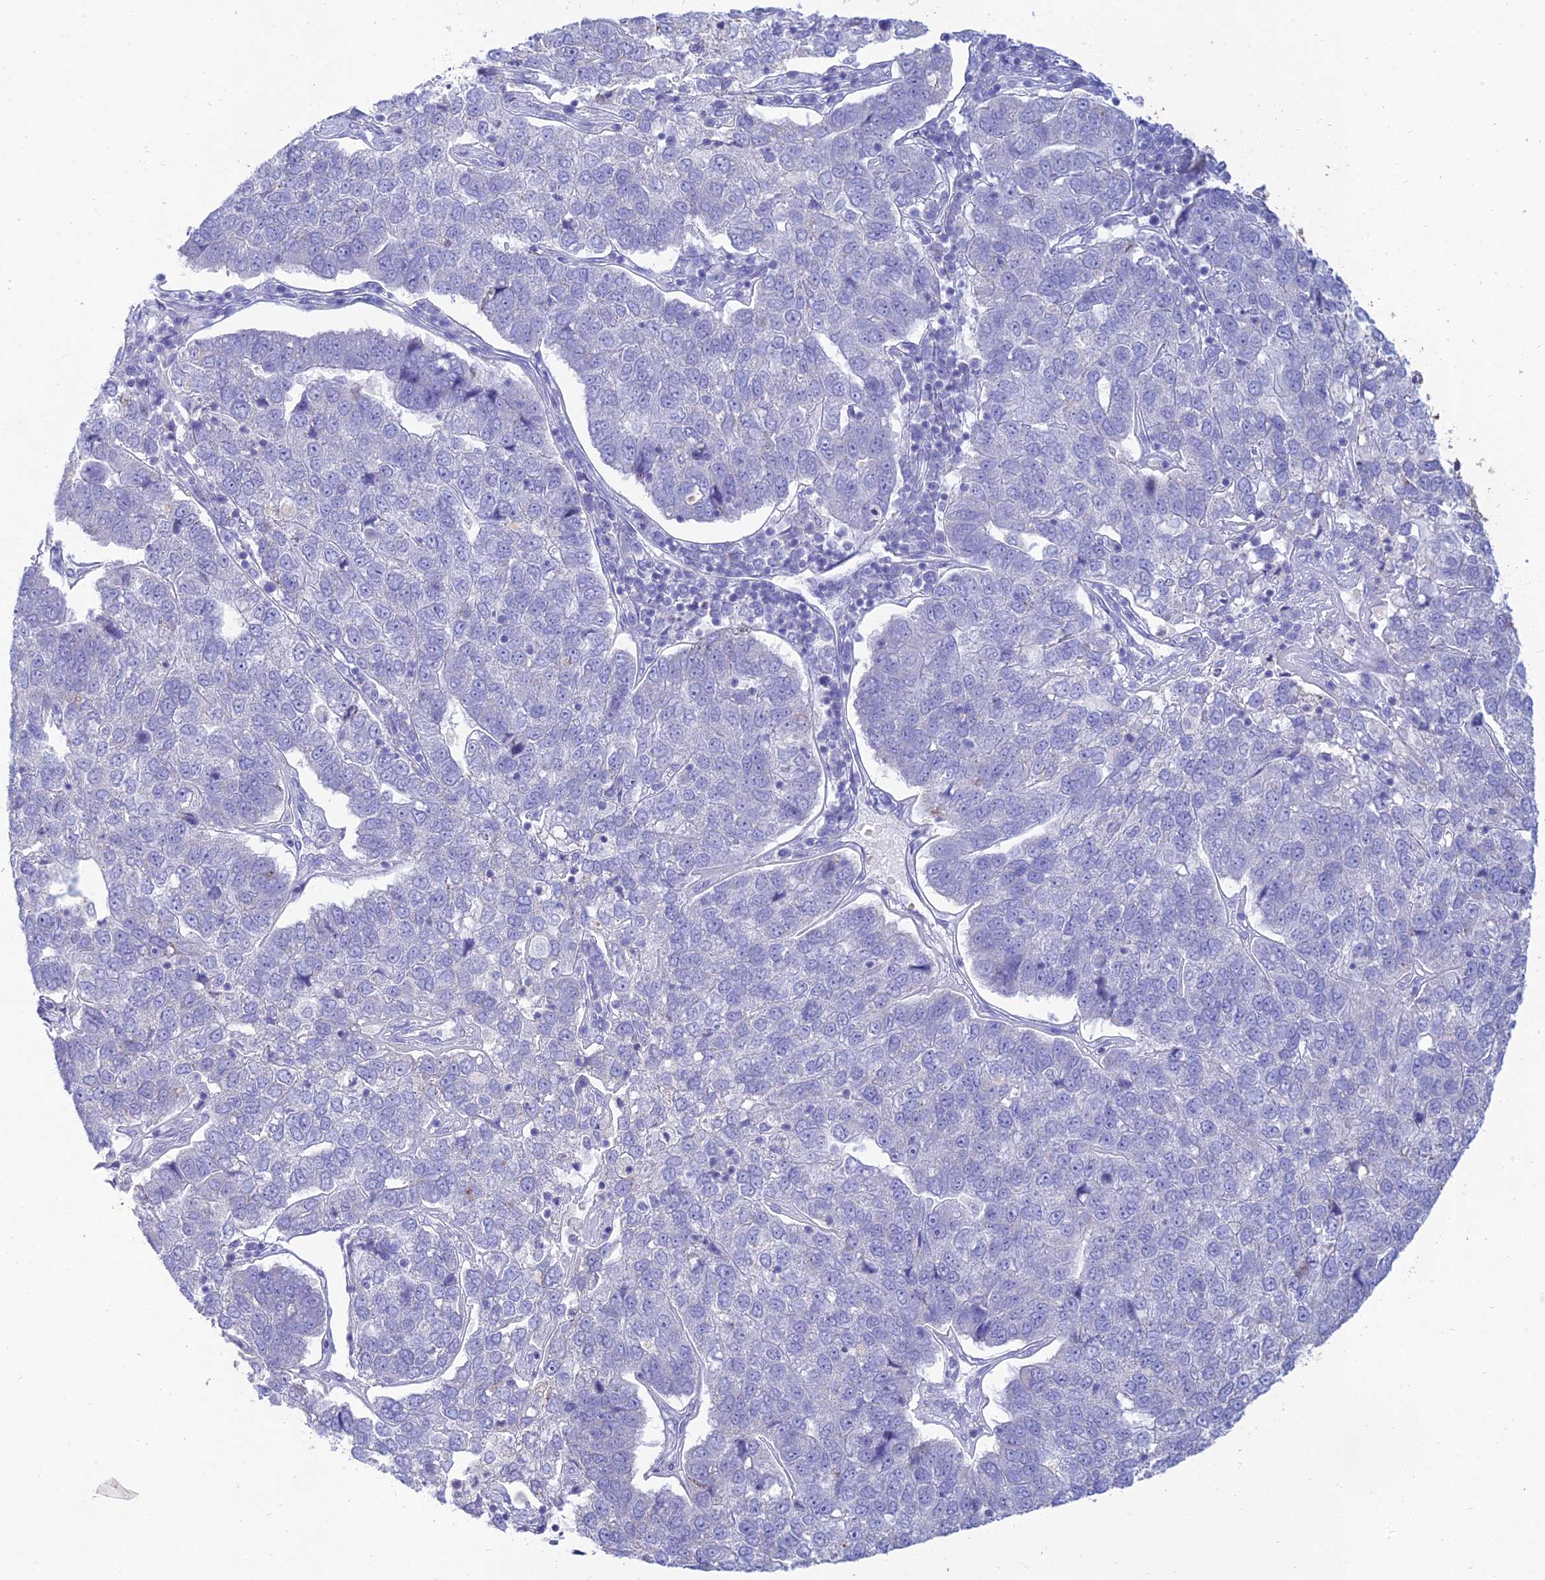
{"staining": {"intensity": "negative", "quantity": "none", "location": "none"}, "tissue": "pancreatic cancer", "cell_type": "Tumor cells", "image_type": "cancer", "snomed": [{"axis": "morphology", "description": "Adenocarcinoma, NOS"}, {"axis": "topography", "description": "Pancreas"}], "caption": "A high-resolution histopathology image shows IHC staining of pancreatic adenocarcinoma, which shows no significant expression in tumor cells. (Stains: DAB (3,3'-diaminobenzidine) IHC with hematoxylin counter stain, Microscopy: brightfield microscopy at high magnification).", "gene": "MAL2", "patient": {"sex": "female", "age": 61}}